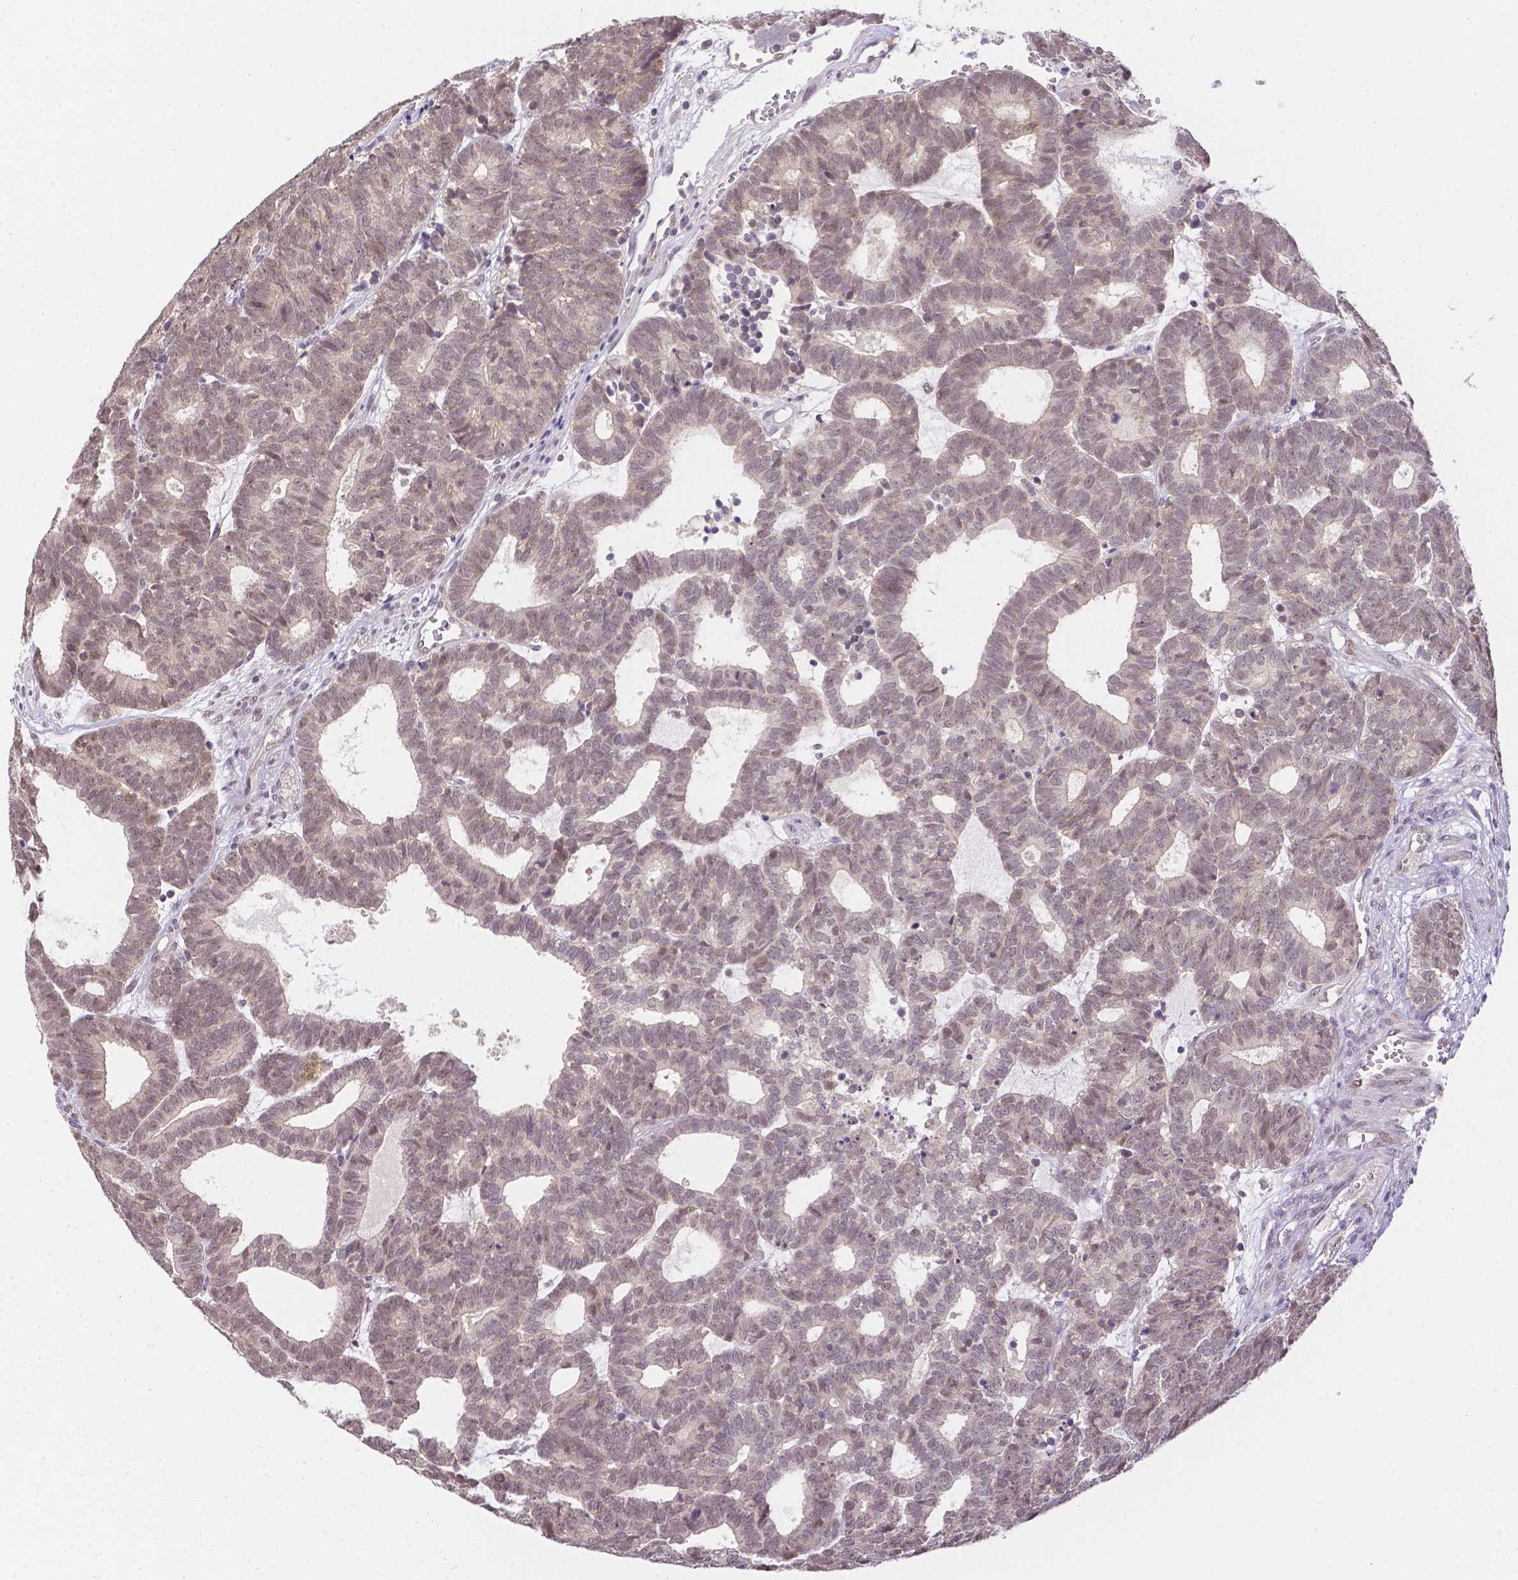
{"staining": {"intensity": "weak", "quantity": "25%-75%", "location": "nuclear"}, "tissue": "head and neck cancer", "cell_type": "Tumor cells", "image_type": "cancer", "snomed": [{"axis": "morphology", "description": "Adenocarcinoma, NOS"}, {"axis": "topography", "description": "Head-Neck"}], "caption": "Immunohistochemical staining of head and neck cancer exhibits low levels of weak nuclear protein expression in approximately 25%-75% of tumor cells.", "gene": "ZNF280B", "patient": {"sex": "female", "age": 81}}